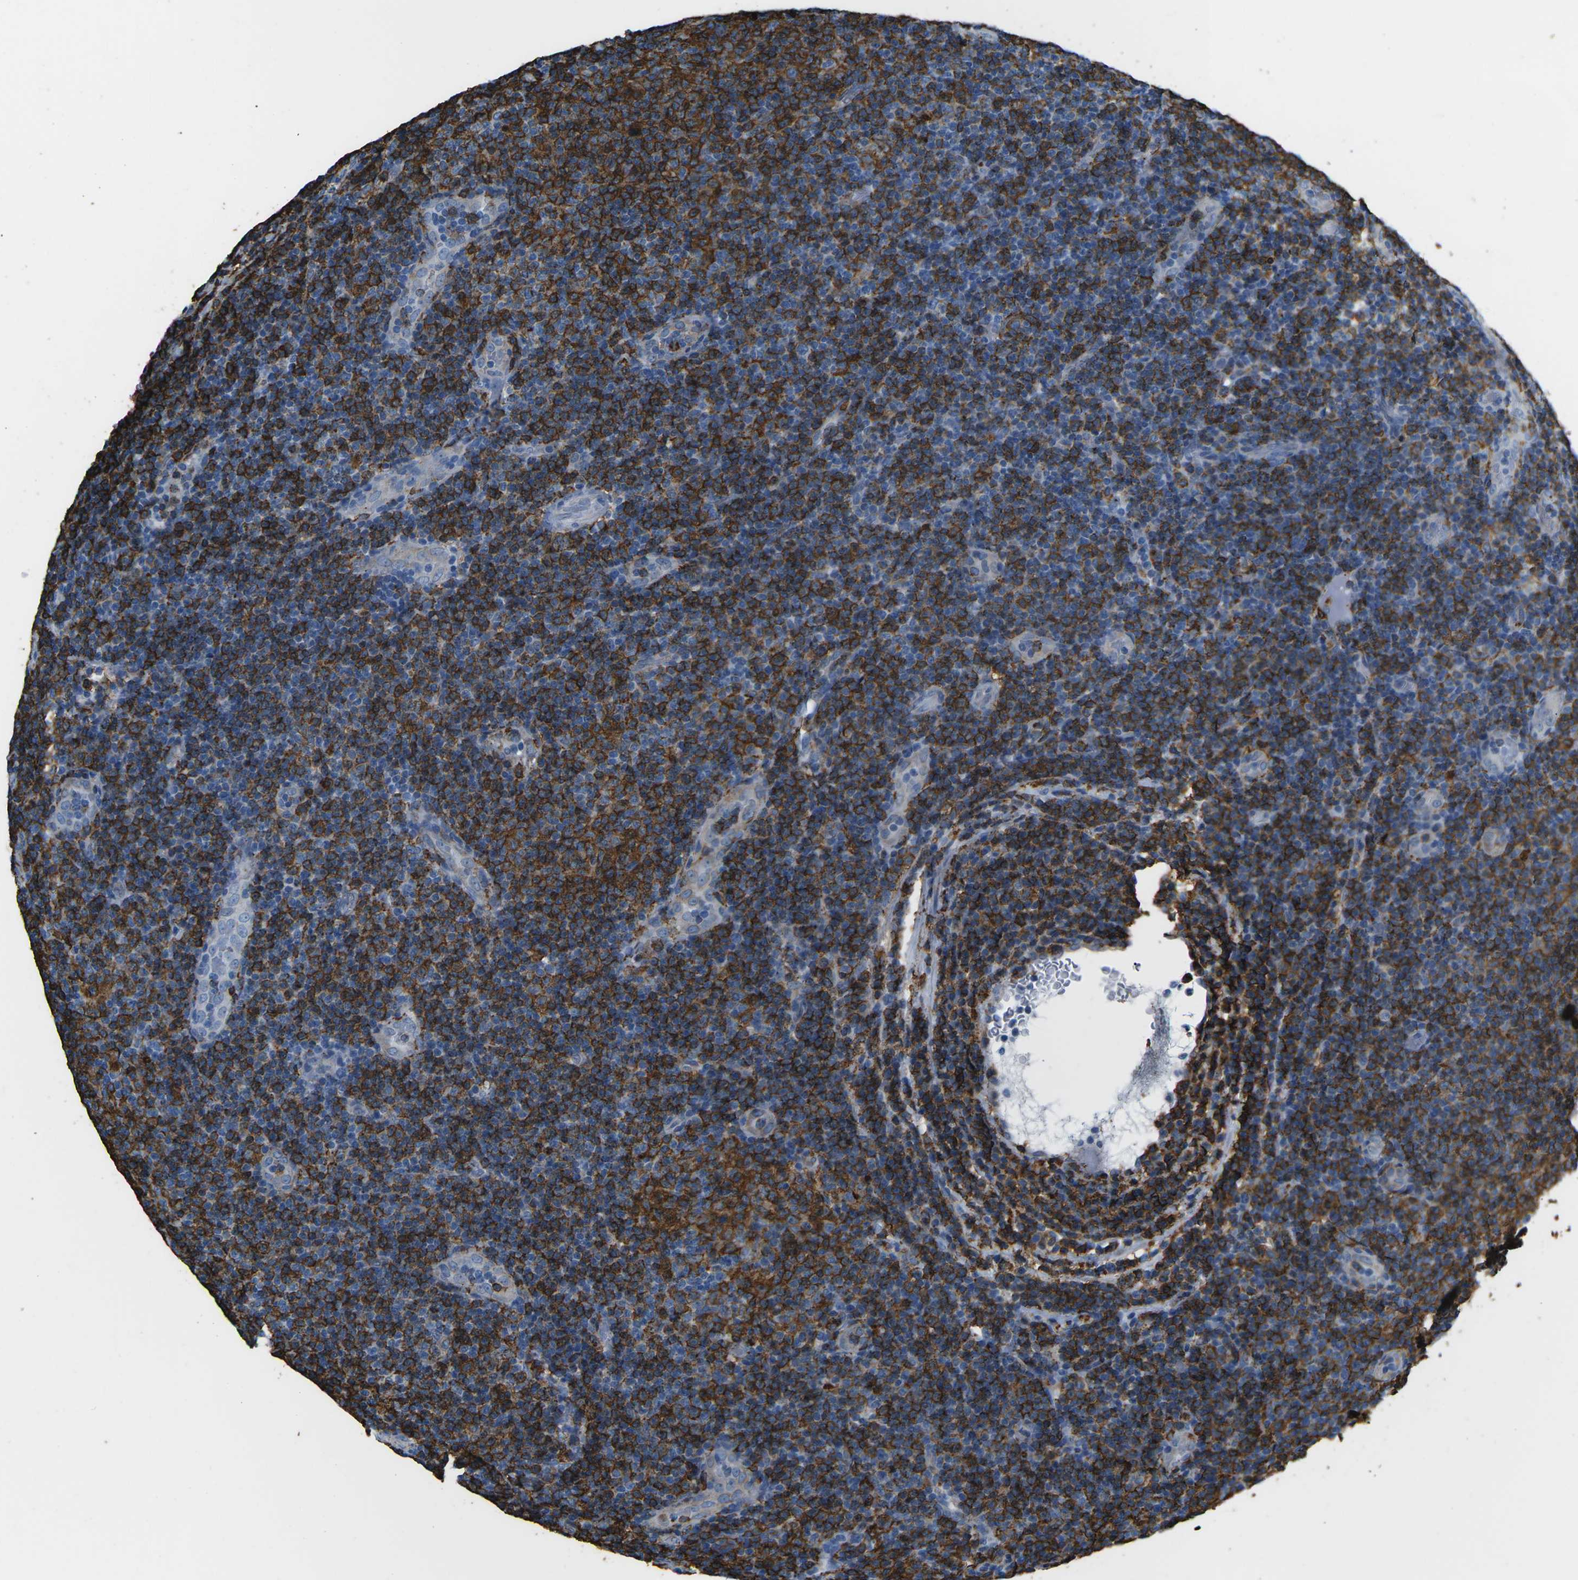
{"staining": {"intensity": "strong", "quantity": ">75%", "location": "cytoplasmic/membranous"}, "tissue": "lymphoma", "cell_type": "Tumor cells", "image_type": "cancer", "snomed": [{"axis": "morphology", "description": "Malignant lymphoma, non-Hodgkin's type, Low grade"}, {"axis": "topography", "description": "Lymph node"}], "caption": "Immunohistochemistry (IHC) photomicrograph of human lymphoma stained for a protein (brown), which shows high levels of strong cytoplasmic/membranous expression in about >75% of tumor cells.", "gene": "PTPN1", "patient": {"sex": "male", "age": 83}}